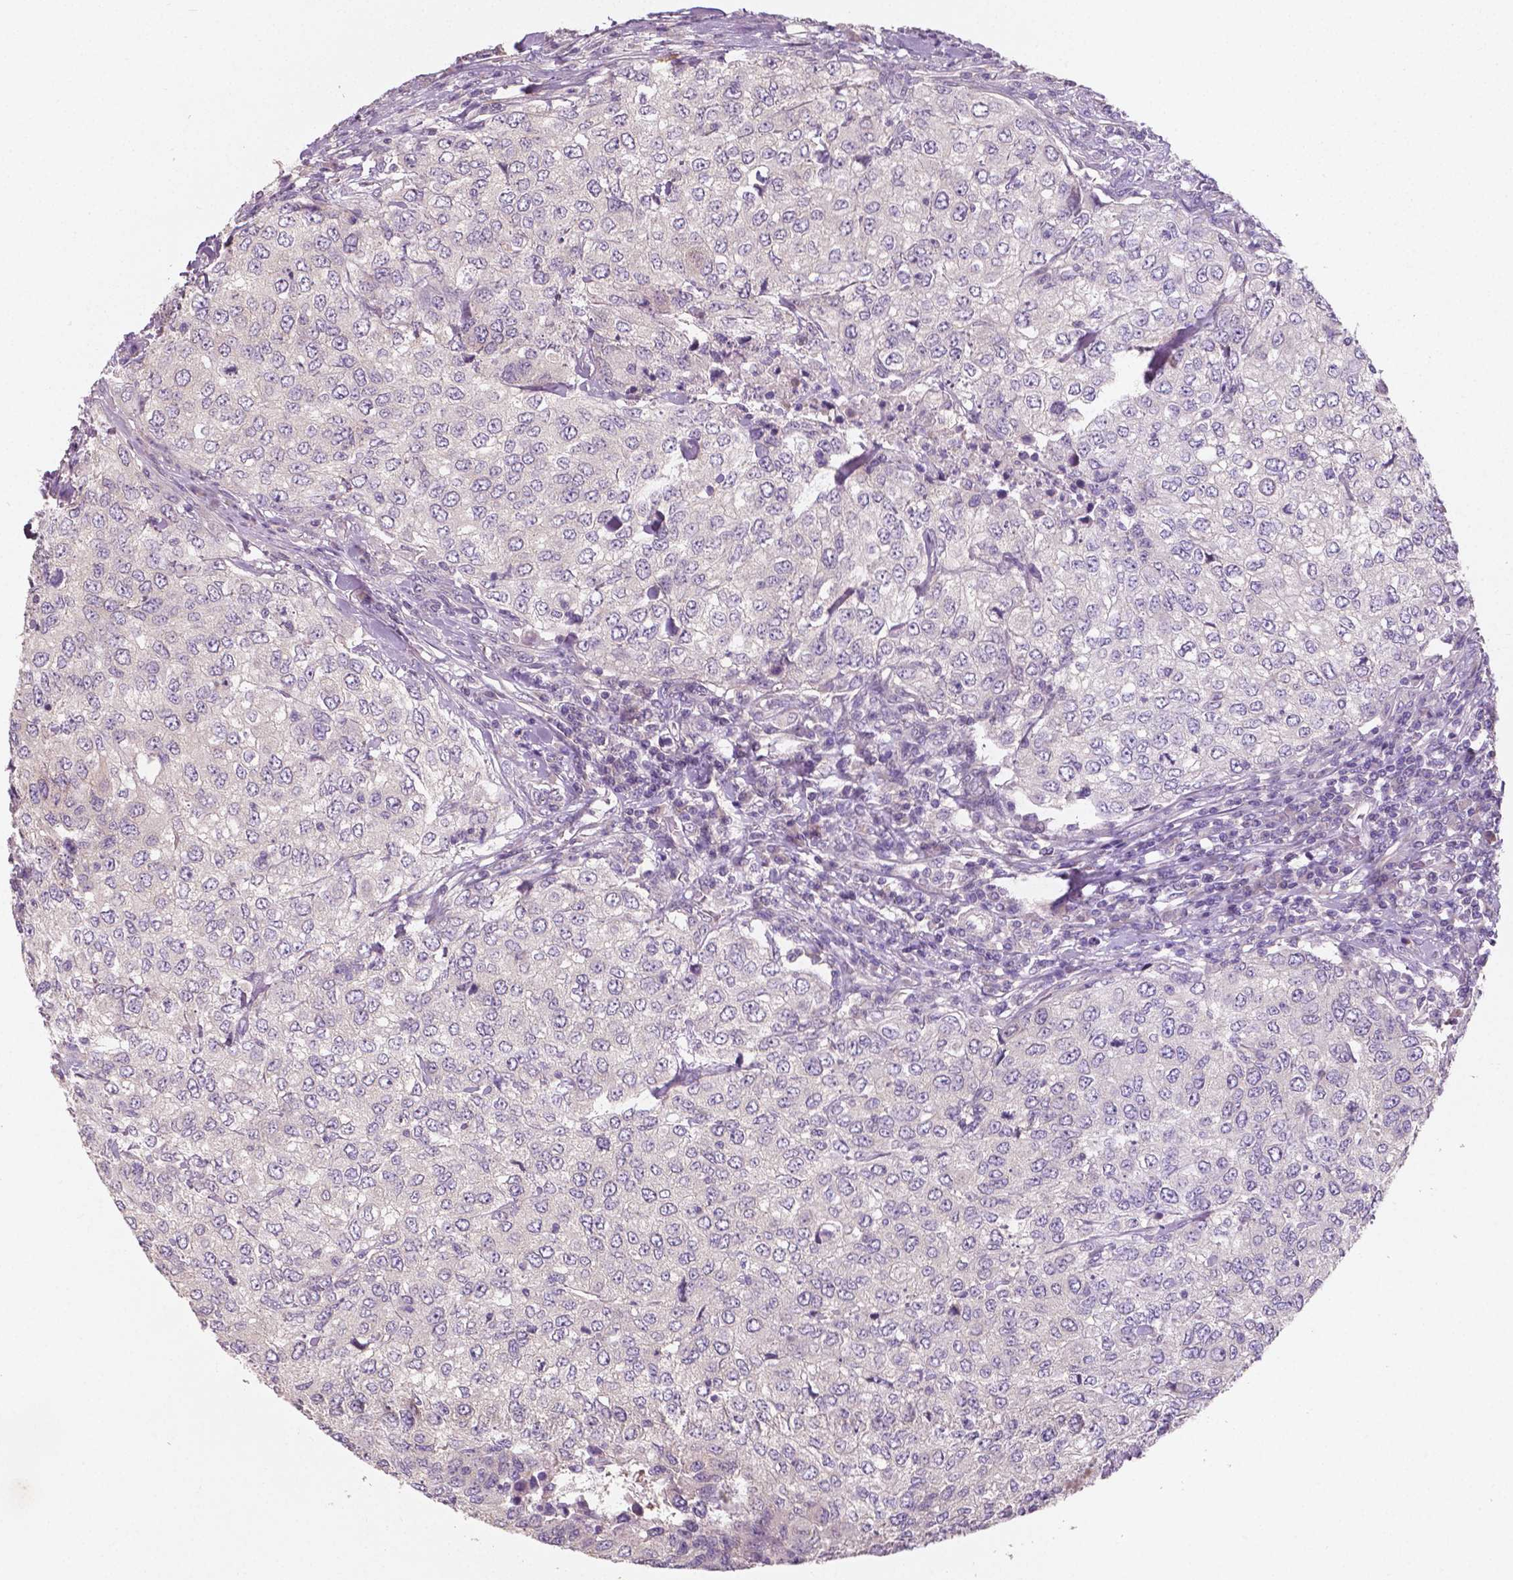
{"staining": {"intensity": "negative", "quantity": "none", "location": "none"}, "tissue": "urothelial cancer", "cell_type": "Tumor cells", "image_type": "cancer", "snomed": [{"axis": "morphology", "description": "Urothelial carcinoma, High grade"}, {"axis": "topography", "description": "Urinary bladder"}], "caption": "This is an IHC photomicrograph of human urothelial cancer. There is no expression in tumor cells.", "gene": "LSM14B", "patient": {"sex": "female", "age": 78}}